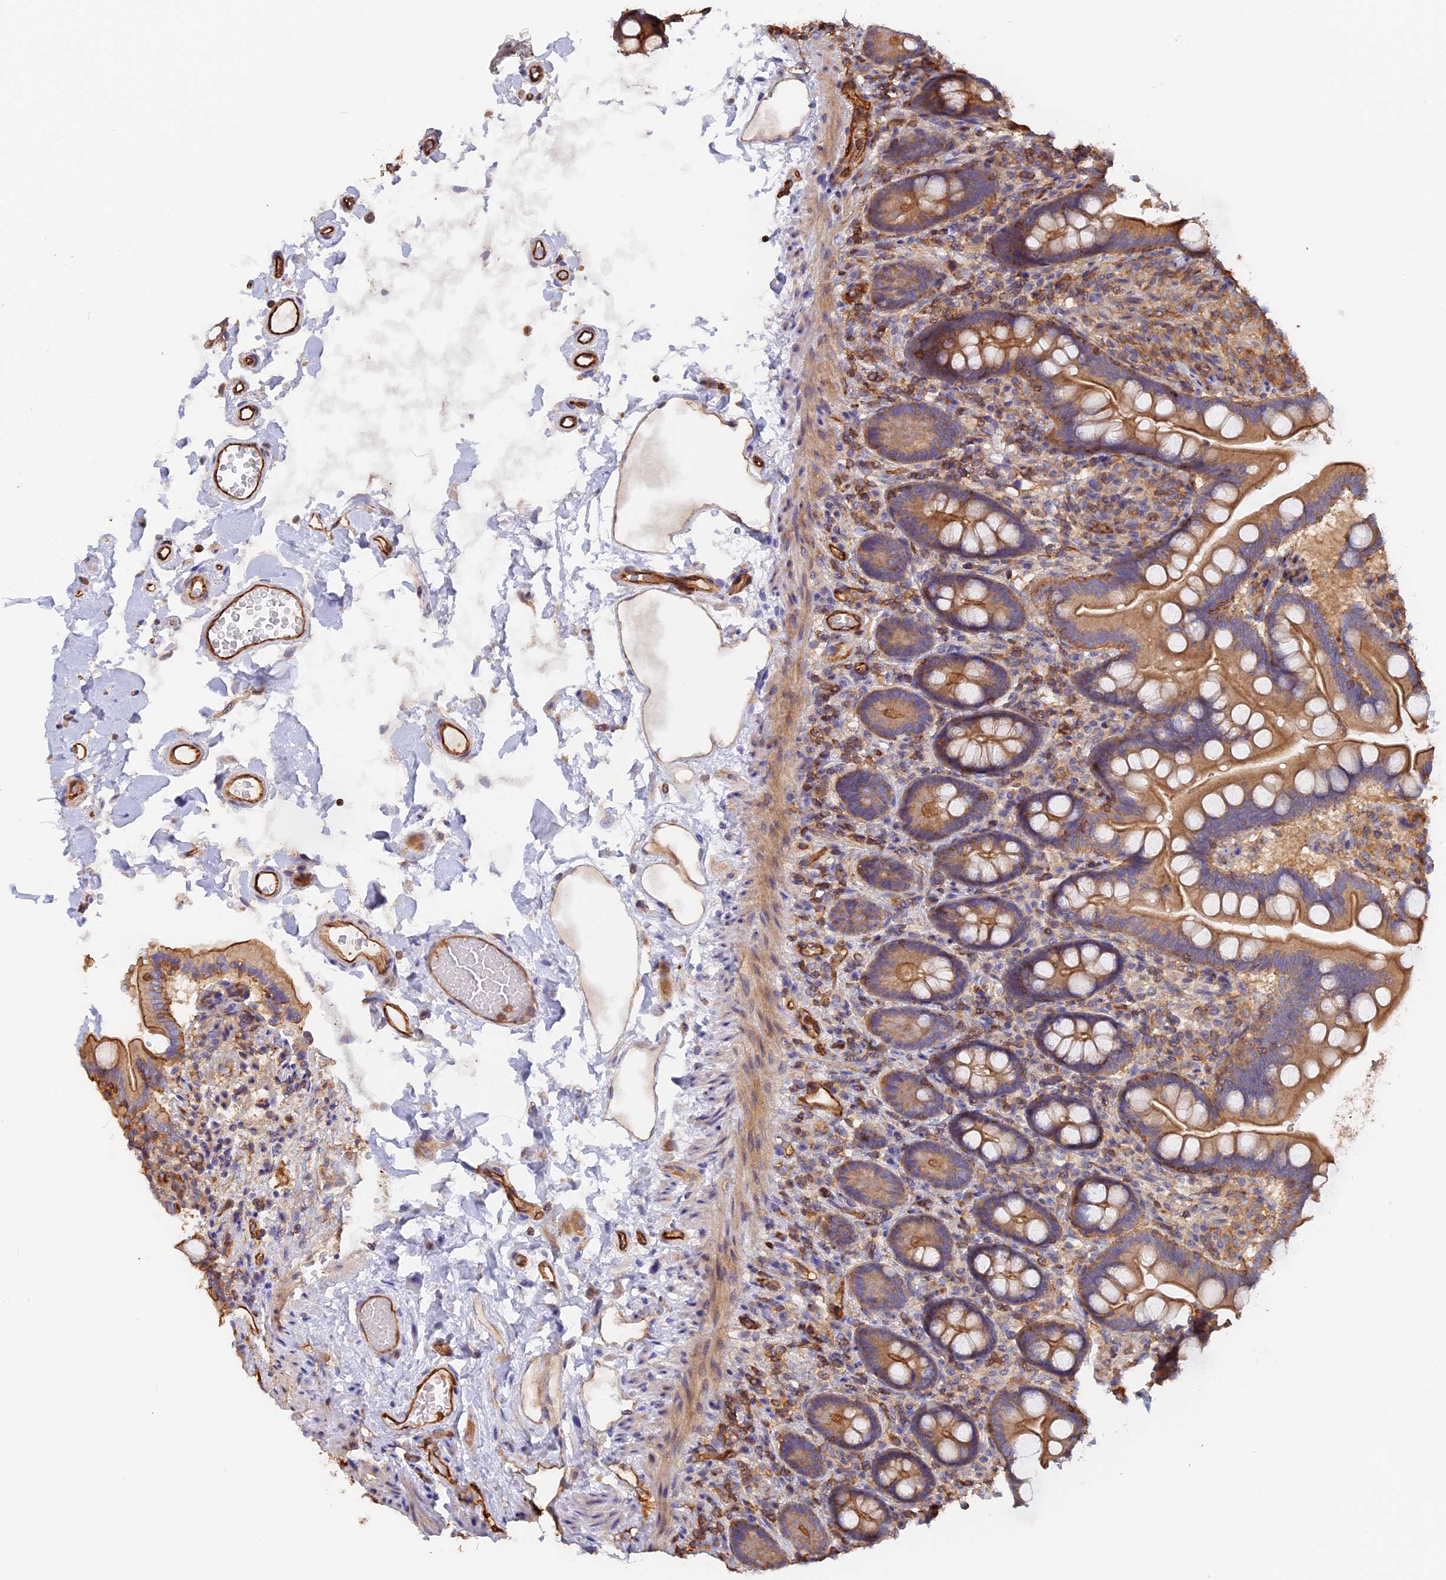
{"staining": {"intensity": "moderate", "quantity": "25%-75%", "location": "cytoplasmic/membranous"}, "tissue": "small intestine", "cell_type": "Glandular cells", "image_type": "normal", "snomed": [{"axis": "morphology", "description": "Normal tissue, NOS"}, {"axis": "topography", "description": "Small intestine"}], "caption": "A medium amount of moderate cytoplasmic/membranous positivity is identified in approximately 25%-75% of glandular cells in normal small intestine.", "gene": "VPS18", "patient": {"sex": "female", "age": 64}}